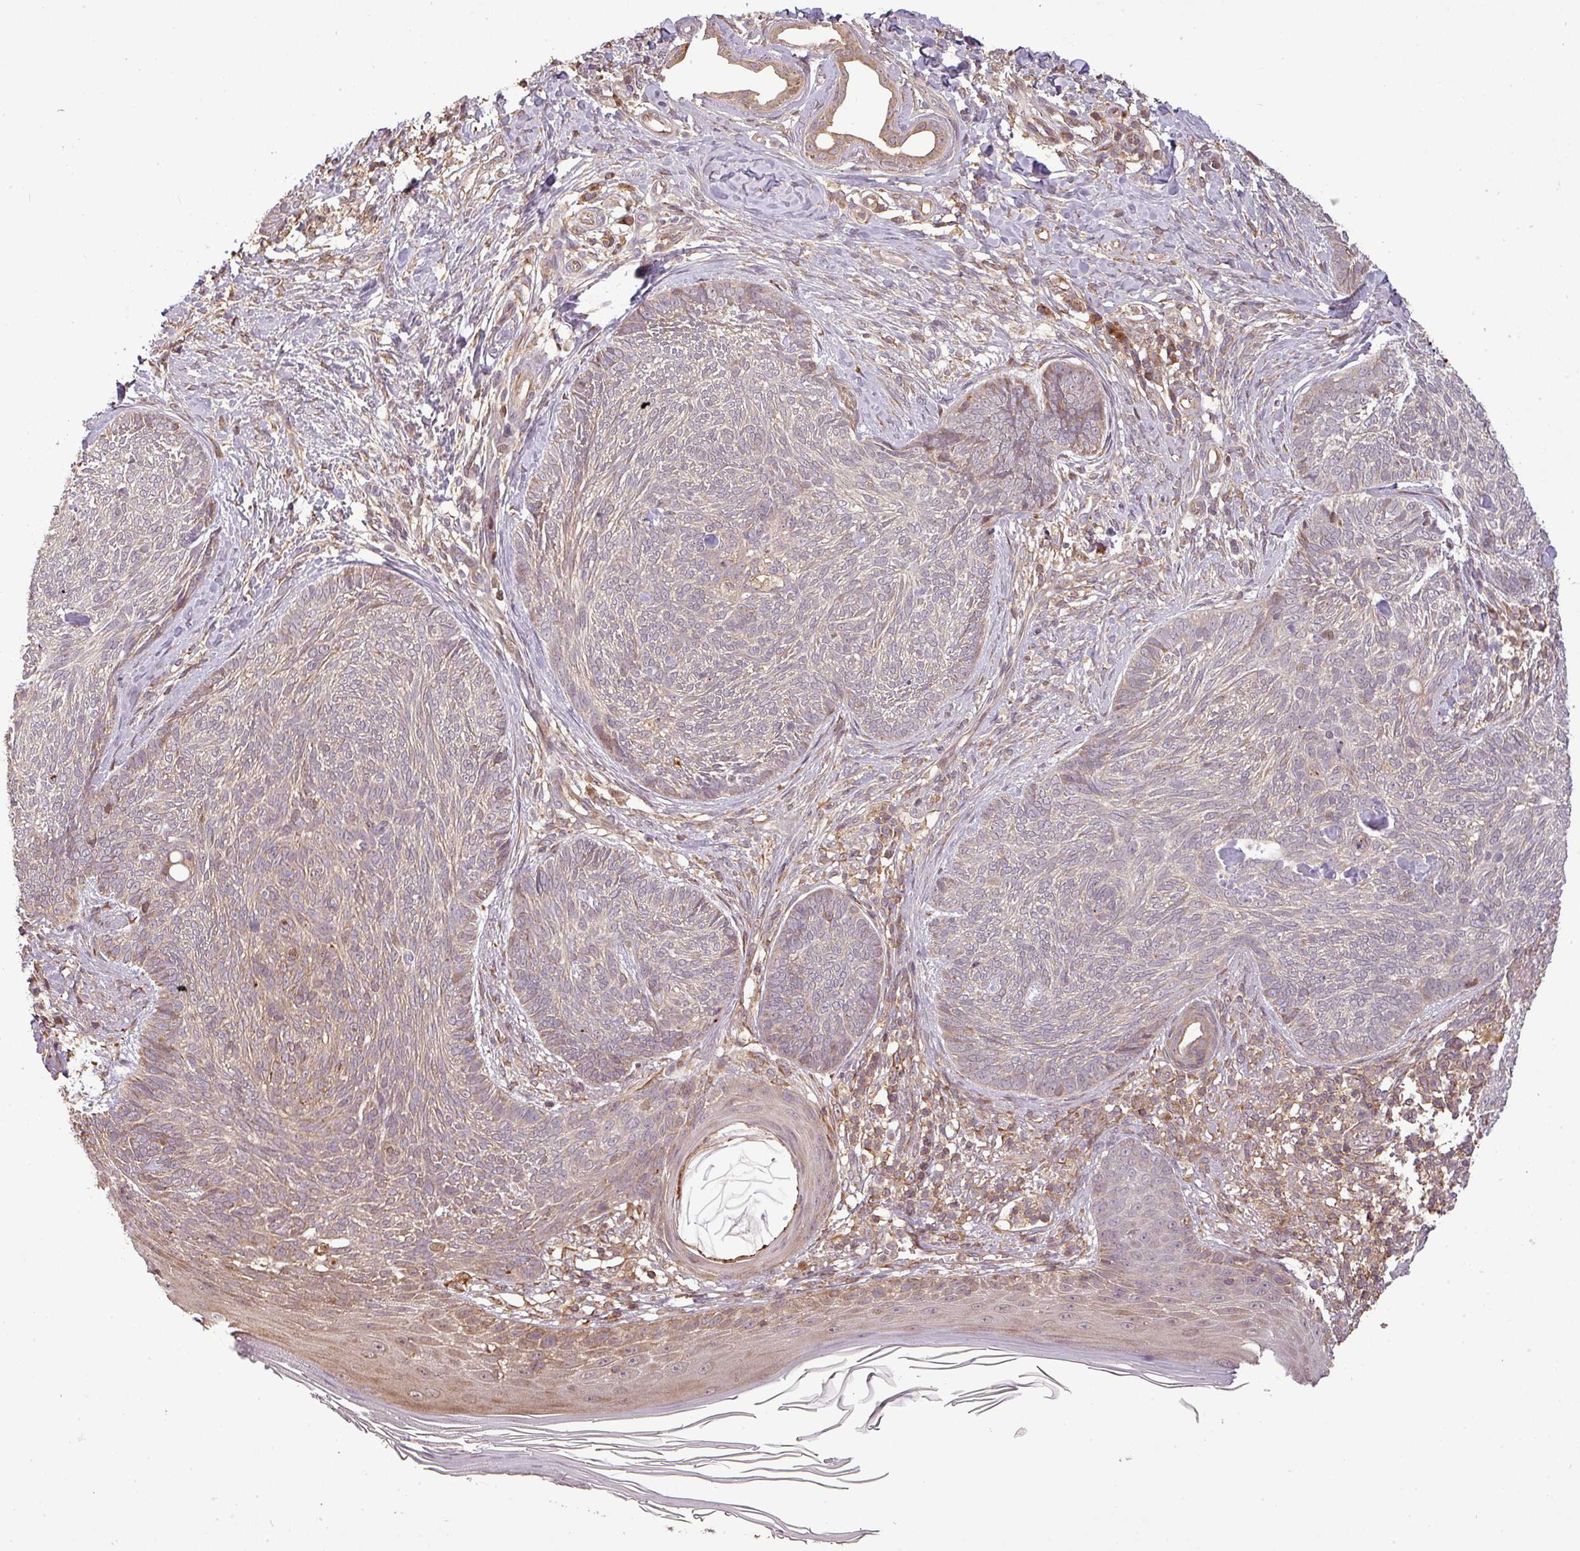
{"staining": {"intensity": "weak", "quantity": "<25%", "location": "cytoplasmic/membranous"}, "tissue": "skin cancer", "cell_type": "Tumor cells", "image_type": "cancer", "snomed": [{"axis": "morphology", "description": "Basal cell carcinoma"}, {"axis": "topography", "description": "Skin"}], "caption": "Basal cell carcinoma (skin) was stained to show a protein in brown. There is no significant staining in tumor cells.", "gene": "FAIM", "patient": {"sex": "male", "age": 73}}